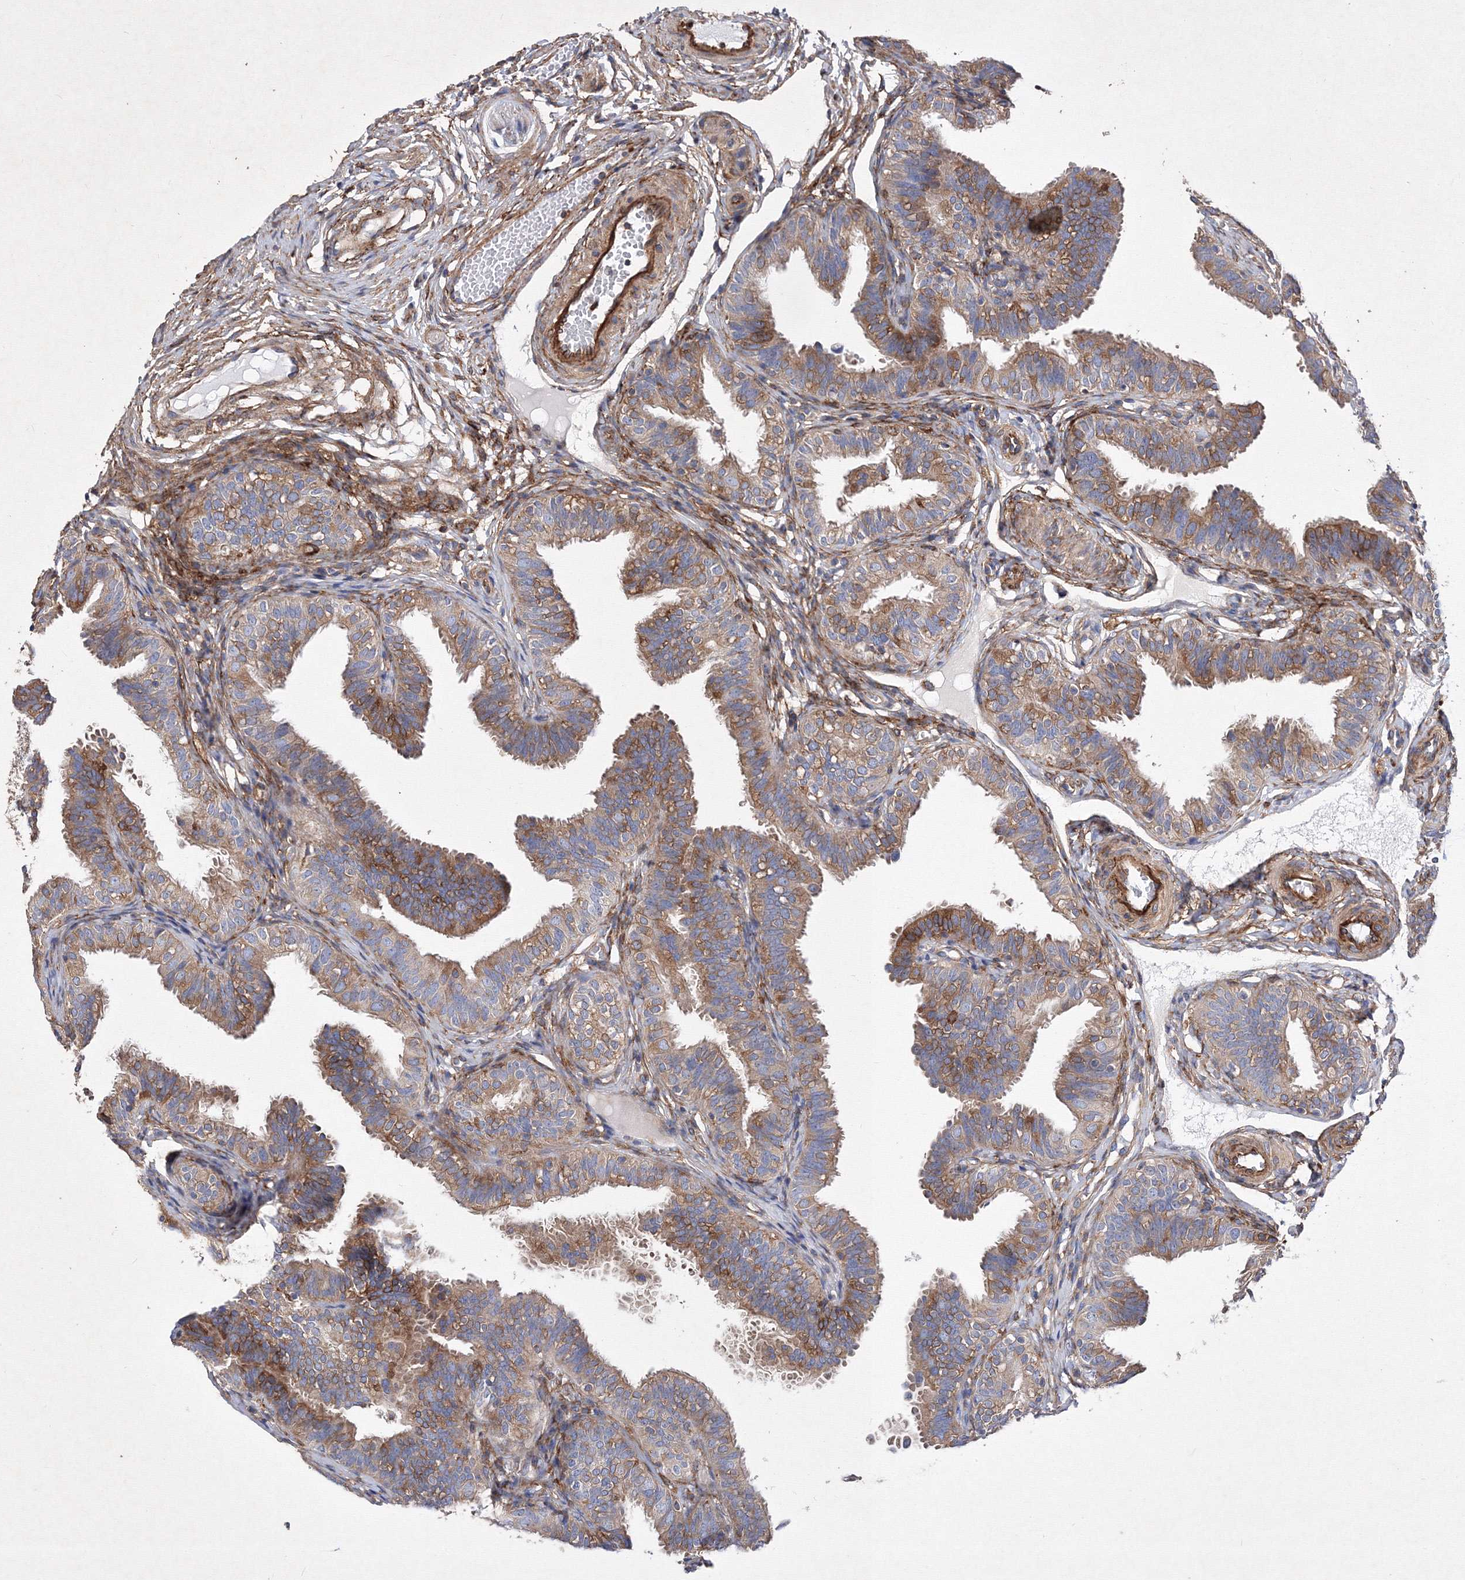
{"staining": {"intensity": "moderate", "quantity": ">75%", "location": "cytoplasmic/membranous"}, "tissue": "fallopian tube", "cell_type": "Glandular cells", "image_type": "normal", "snomed": [{"axis": "morphology", "description": "Normal tissue, NOS"}, {"axis": "topography", "description": "Fallopian tube"}], "caption": "DAB immunohistochemical staining of unremarkable fallopian tube demonstrates moderate cytoplasmic/membranous protein expression in about >75% of glandular cells.", "gene": "SNX18", "patient": {"sex": "female", "age": 35}}